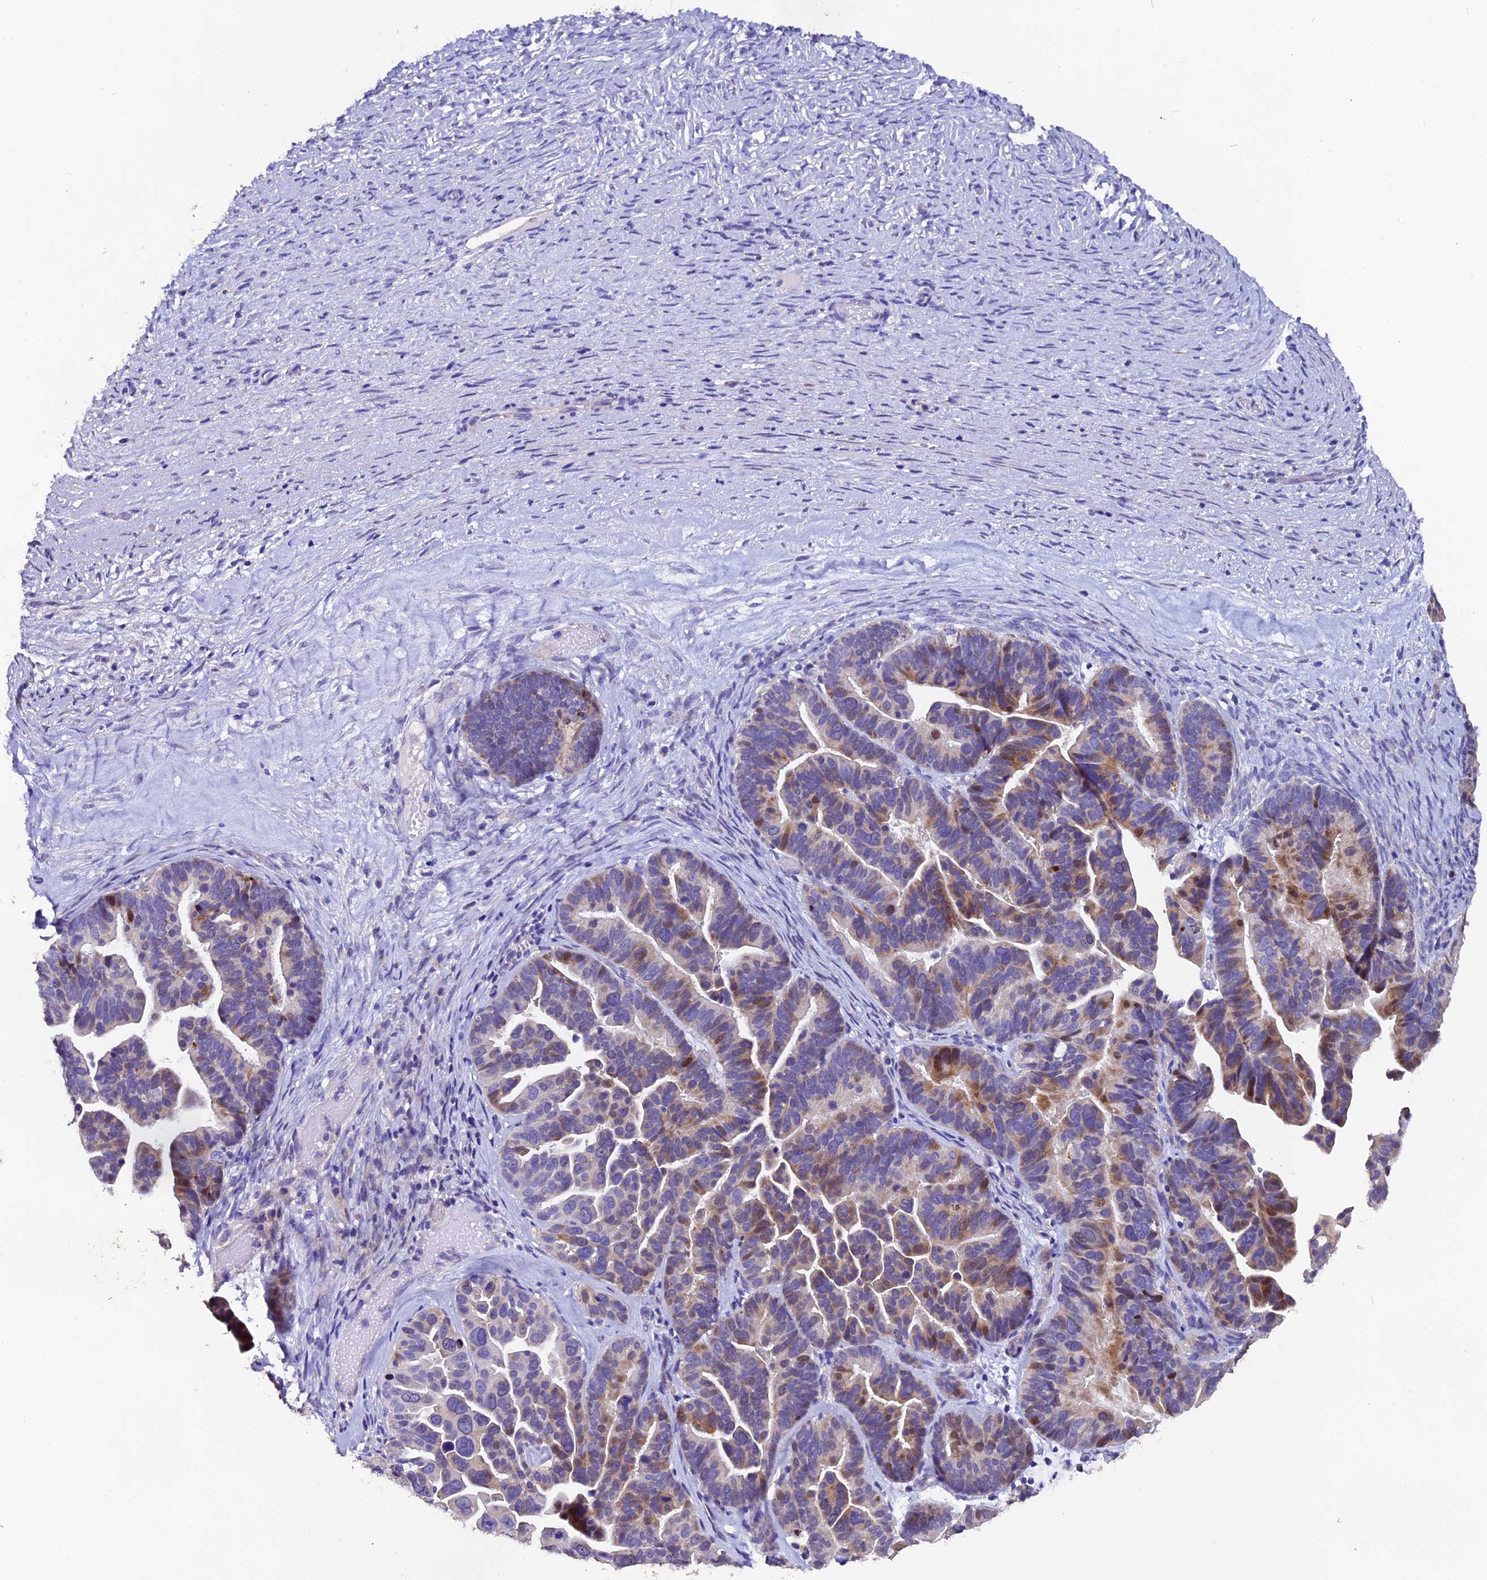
{"staining": {"intensity": "moderate", "quantity": "<25%", "location": "cytoplasmic/membranous,nuclear"}, "tissue": "ovarian cancer", "cell_type": "Tumor cells", "image_type": "cancer", "snomed": [{"axis": "morphology", "description": "Cystadenocarcinoma, serous, NOS"}, {"axis": "topography", "description": "Ovary"}], "caption": "Tumor cells reveal moderate cytoplasmic/membranous and nuclear expression in about <25% of cells in ovarian cancer (serous cystadenocarcinoma).", "gene": "FBXW9", "patient": {"sex": "female", "age": 56}}